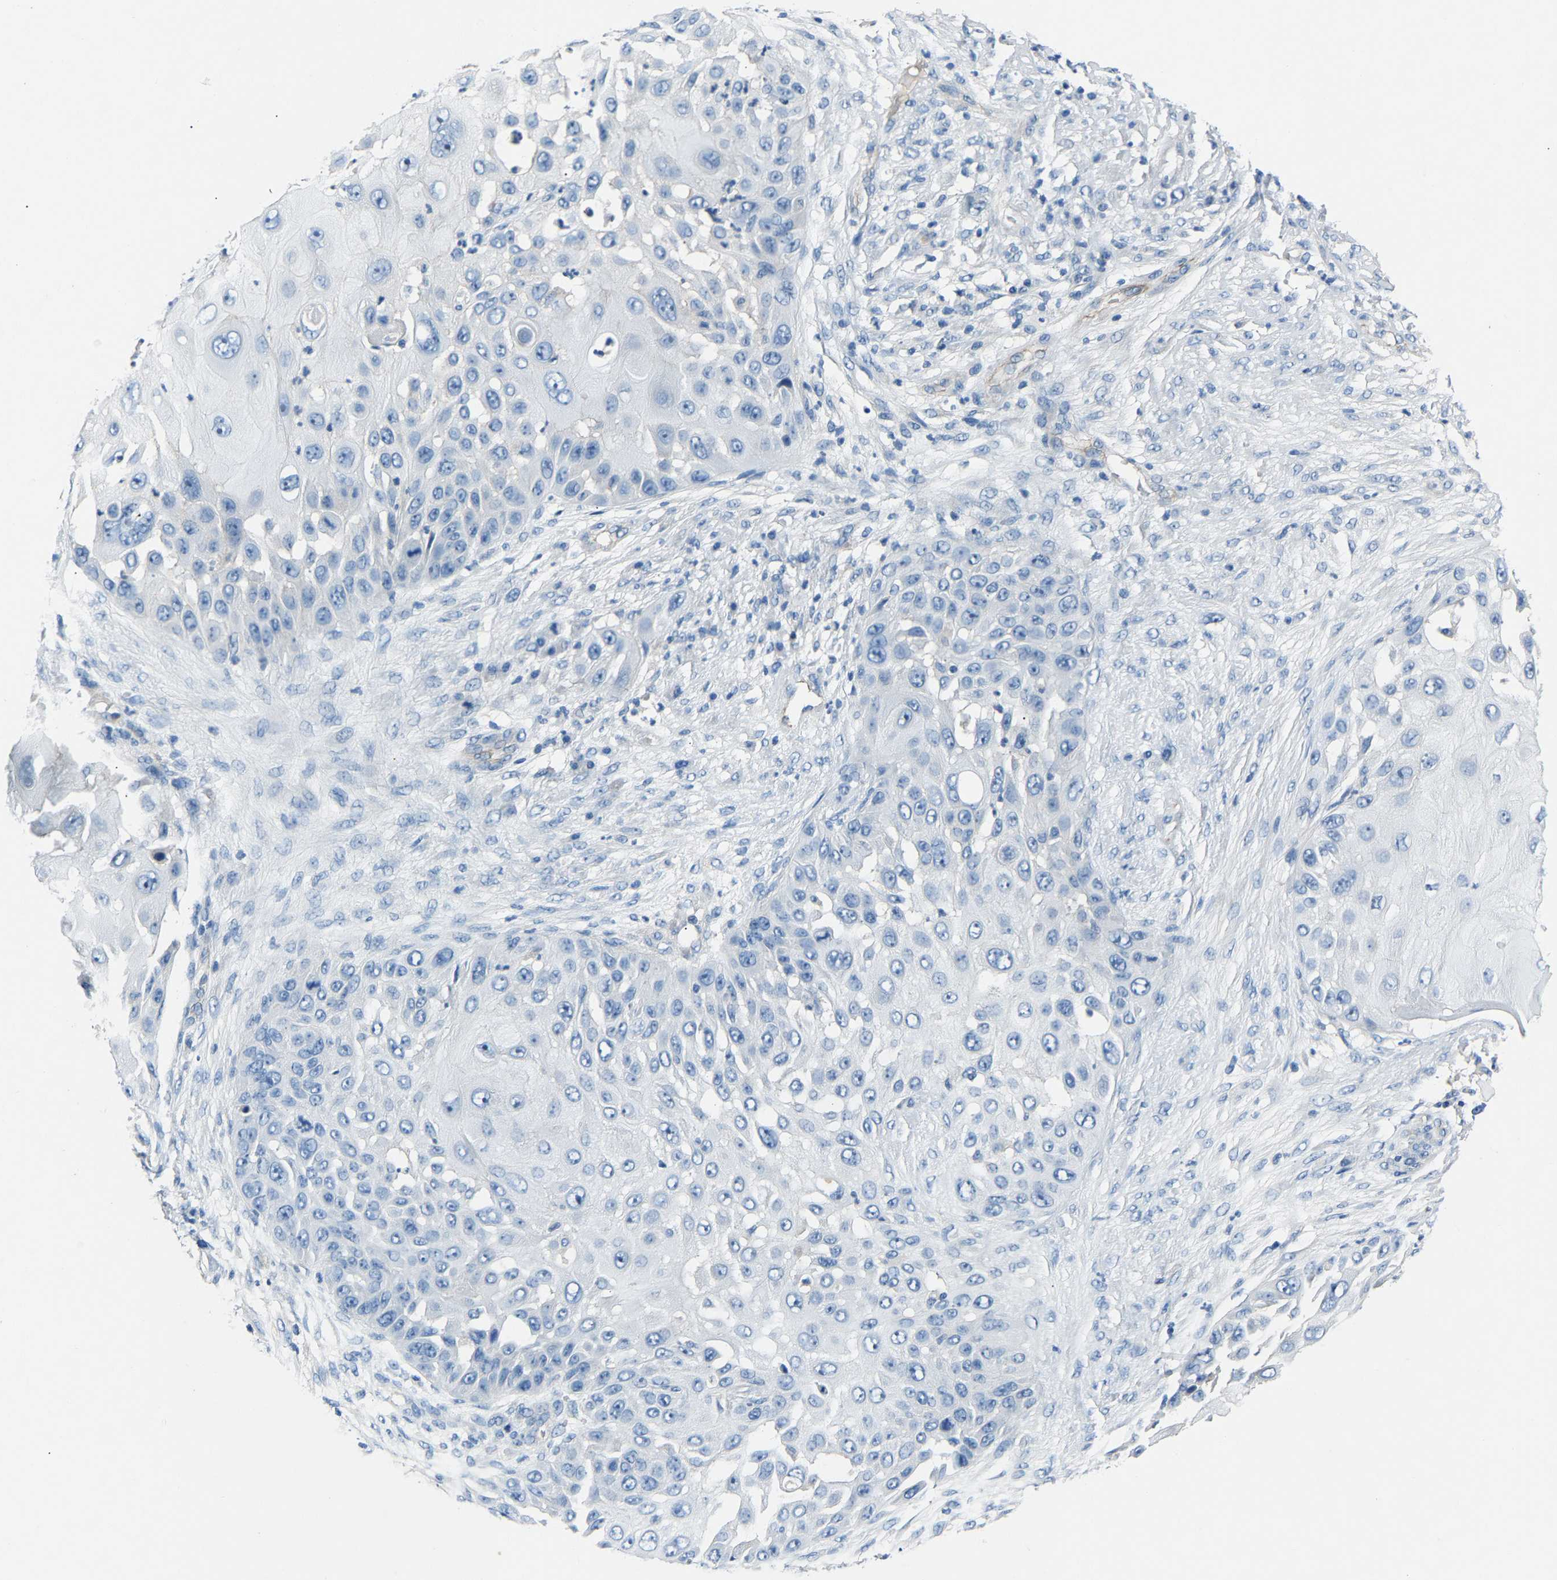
{"staining": {"intensity": "negative", "quantity": "none", "location": "none"}, "tissue": "skin cancer", "cell_type": "Tumor cells", "image_type": "cancer", "snomed": [{"axis": "morphology", "description": "Squamous cell carcinoma, NOS"}, {"axis": "topography", "description": "Skin"}], "caption": "An IHC image of skin cancer is shown. There is no staining in tumor cells of skin cancer.", "gene": "DNAAF5", "patient": {"sex": "female", "age": 44}}